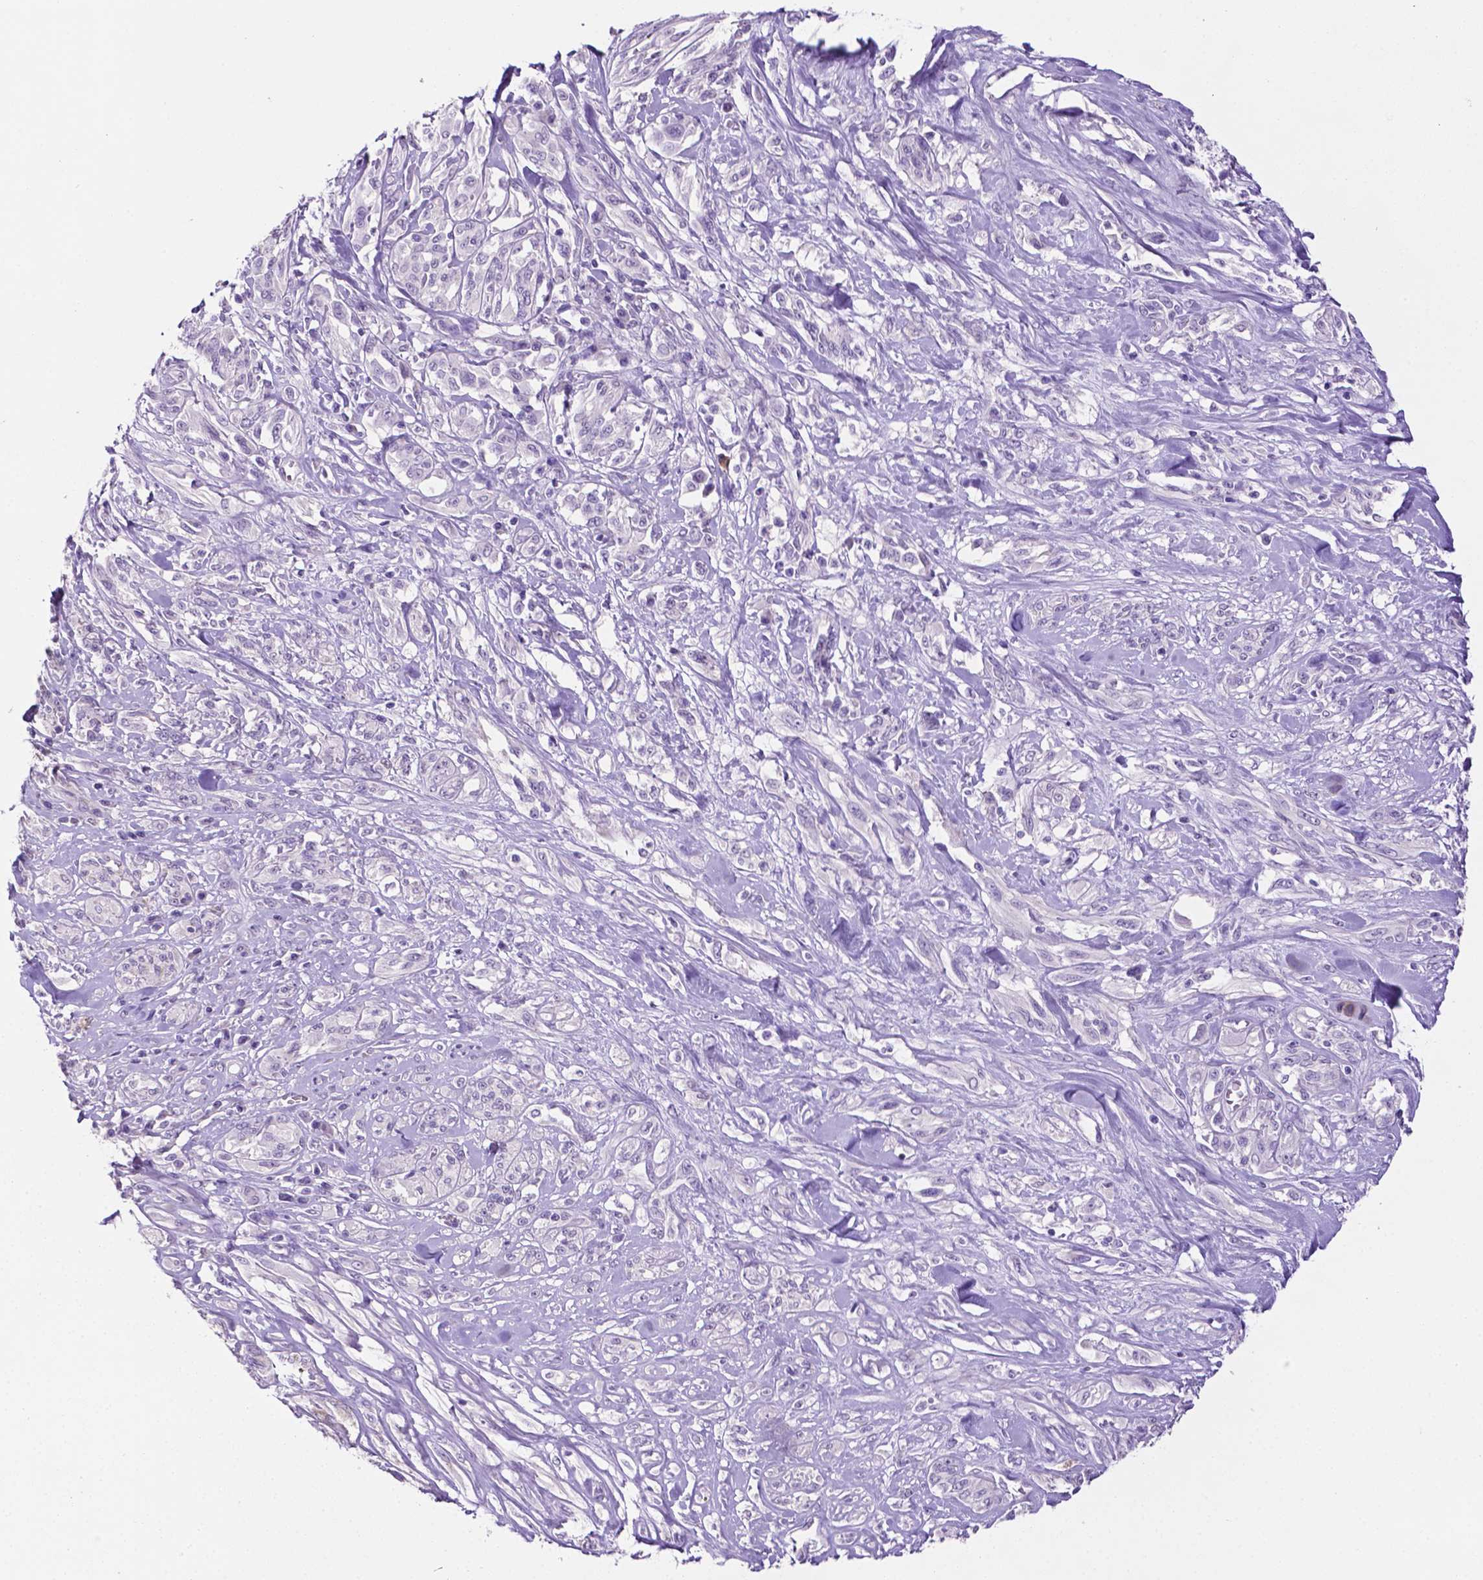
{"staining": {"intensity": "negative", "quantity": "none", "location": "none"}, "tissue": "melanoma", "cell_type": "Tumor cells", "image_type": "cancer", "snomed": [{"axis": "morphology", "description": "Malignant melanoma, NOS"}, {"axis": "topography", "description": "Skin"}], "caption": "An immunohistochemistry (IHC) photomicrograph of malignant melanoma is shown. There is no staining in tumor cells of malignant melanoma. The staining is performed using DAB (3,3'-diaminobenzidine) brown chromogen with nuclei counter-stained in using hematoxylin.", "gene": "TACSTD2", "patient": {"sex": "female", "age": 91}}